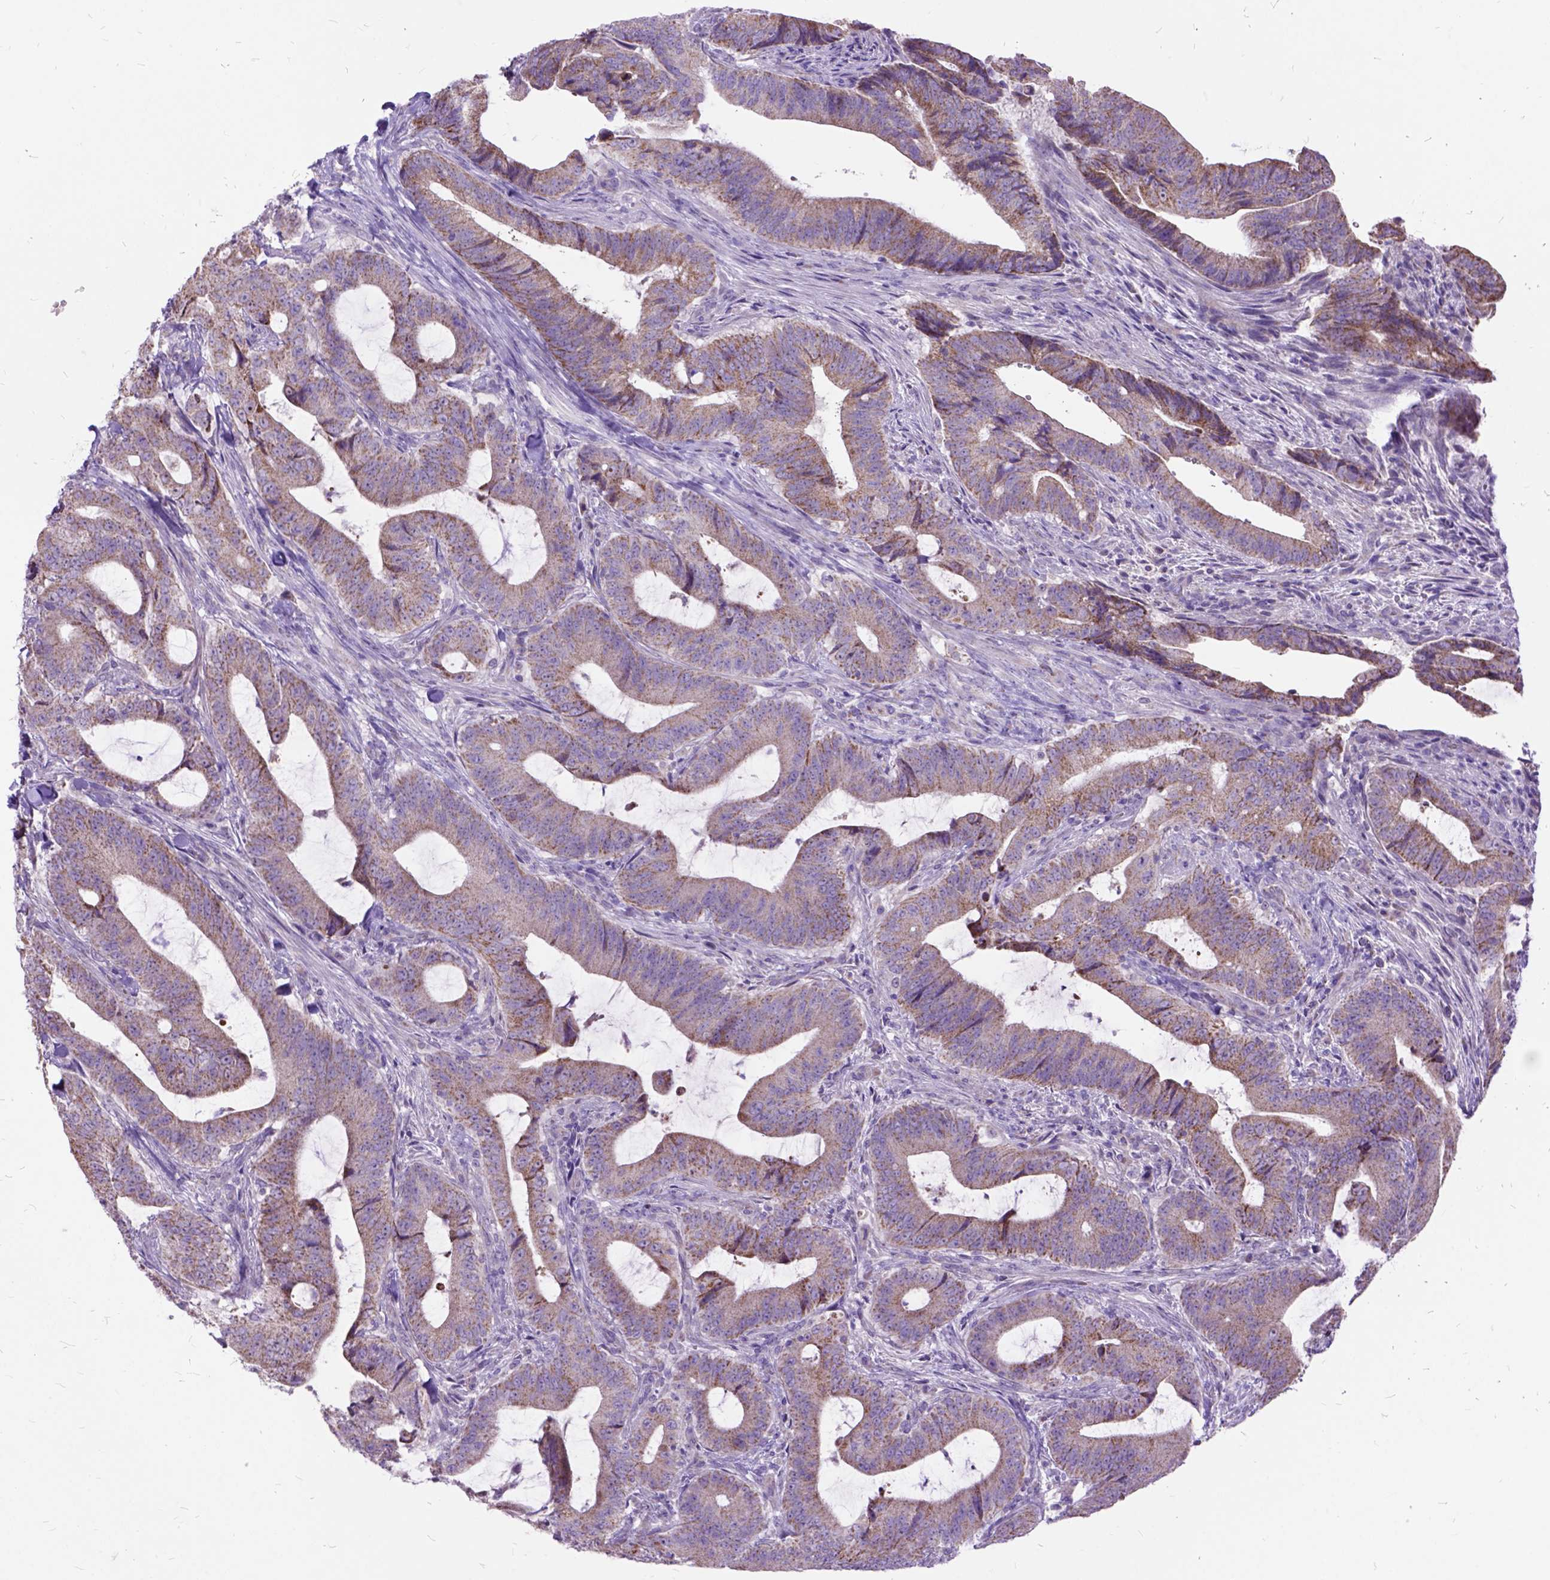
{"staining": {"intensity": "moderate", "quantity": "25%-75%", "location": "cytoplasmic/membranous"}, "tissue": "colorectal cancer", "cell_type": "Tumor cells", "image_type": "cancer", "snomed": [{"axis": "morphology", "description": "Adenocarcinoma, NOS"}, {"axis": "topography", "description": "Colon"}], "caption": "IHC micrograph of neoplastic tissue: human adenocarcinoma (colorectal) stained using immunohistochemistry (IHC) shows medium levels of moderate protein expression localized specifically in the cytoplasmic/membranous of tumor cells, appearing as a cytoplasmic/membranous brown color.", "gene": "CTAG2", "patient": {"sex": "female", "age": 43}}